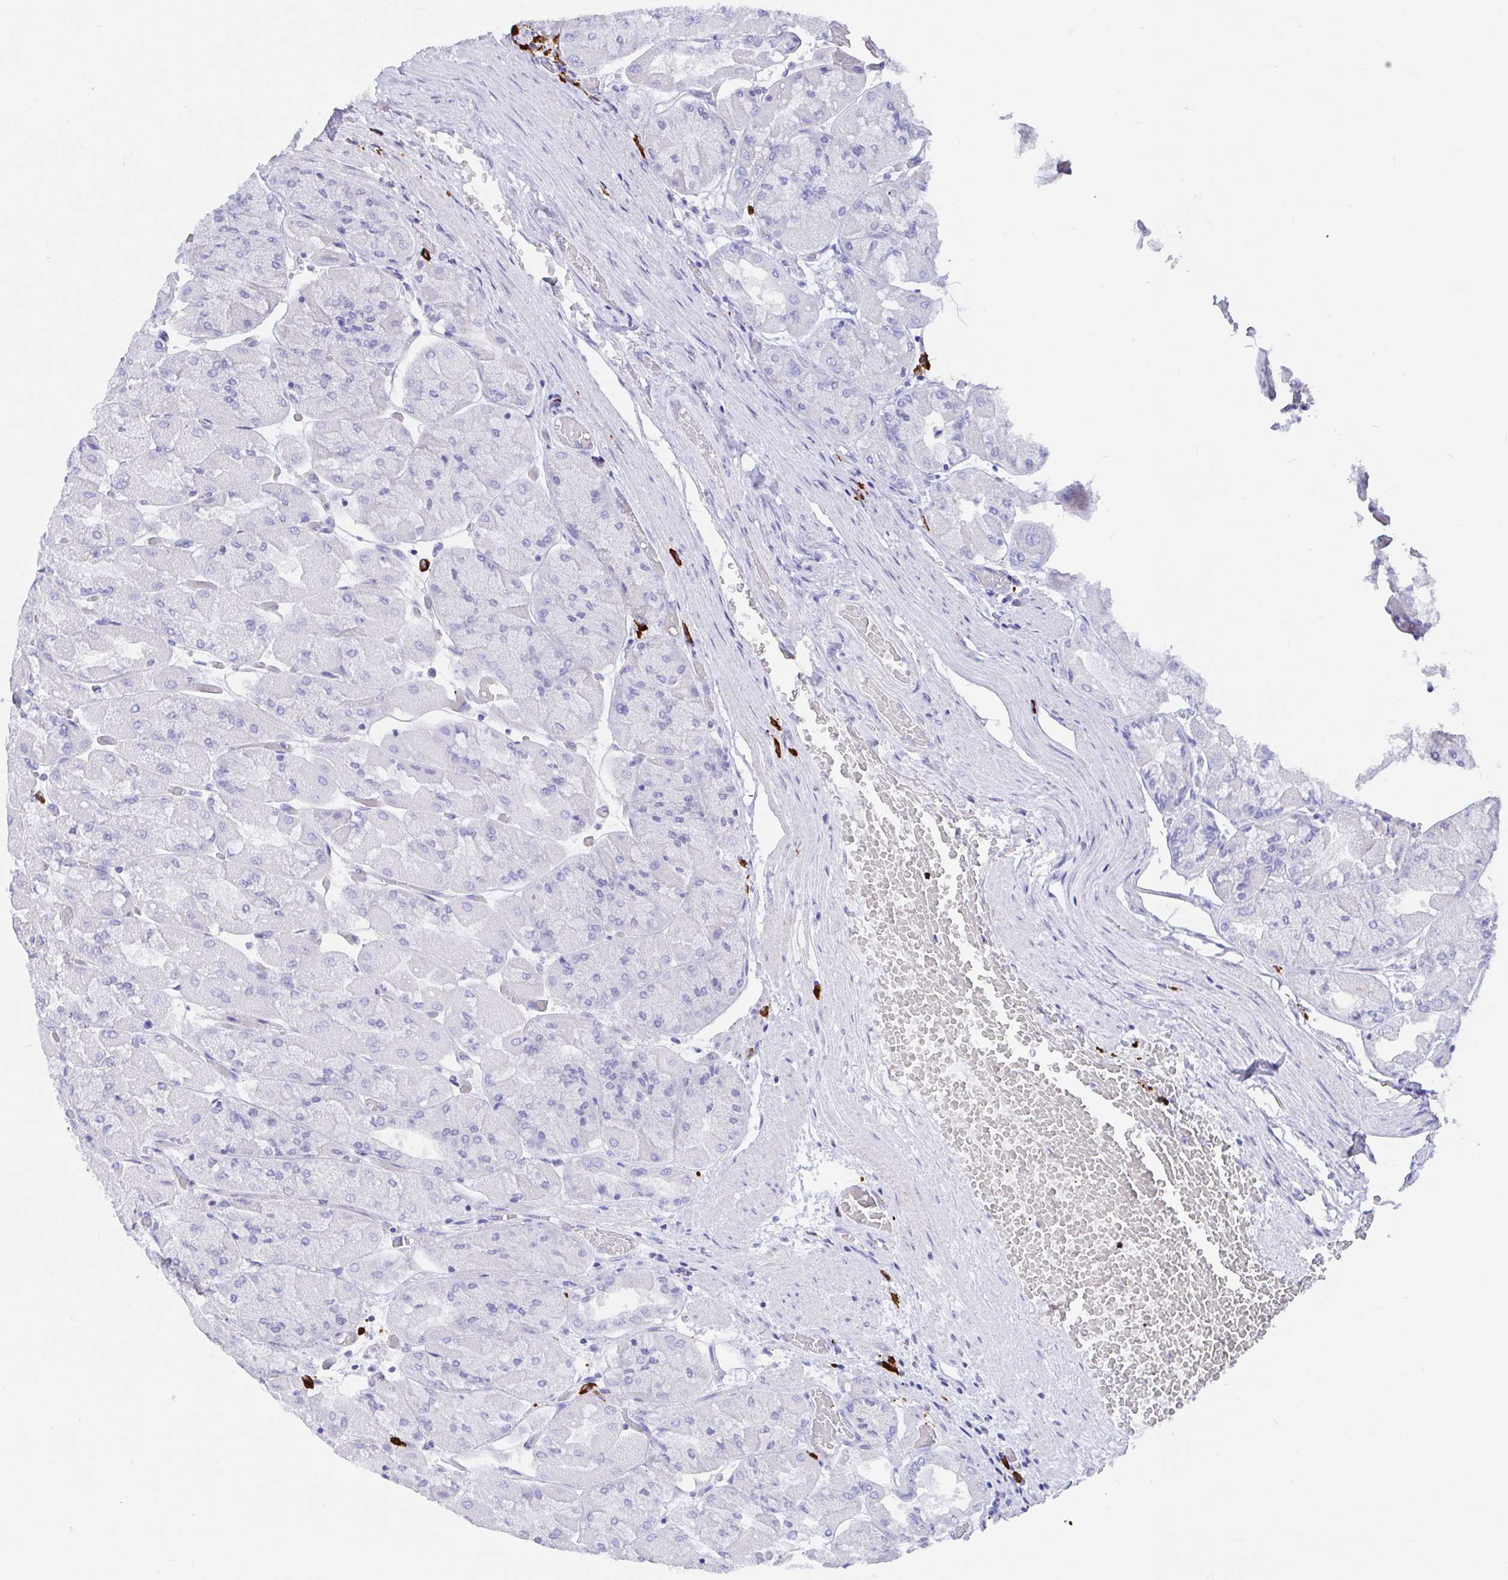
{"staining": {"intensity": "negative", "quantity": "none", "location": "none"}, "tissue": "stomach", "cell_type": "Glandular cells", "image_type": "normal", "snomed": [{"axis": "morphology", "description": "Normal tissue, NOS"}, {"axis": "topography", "description": "Stomach"}], "caption": "IHC photomicrograph of unremarkable stomach: human stomach stained with DAB (3,3'-diaminobenzidine) exhibits no significant protein expression in glandular cells.", "gene": "CCDC62", "patient": {"sex": "female", "age": 61}}